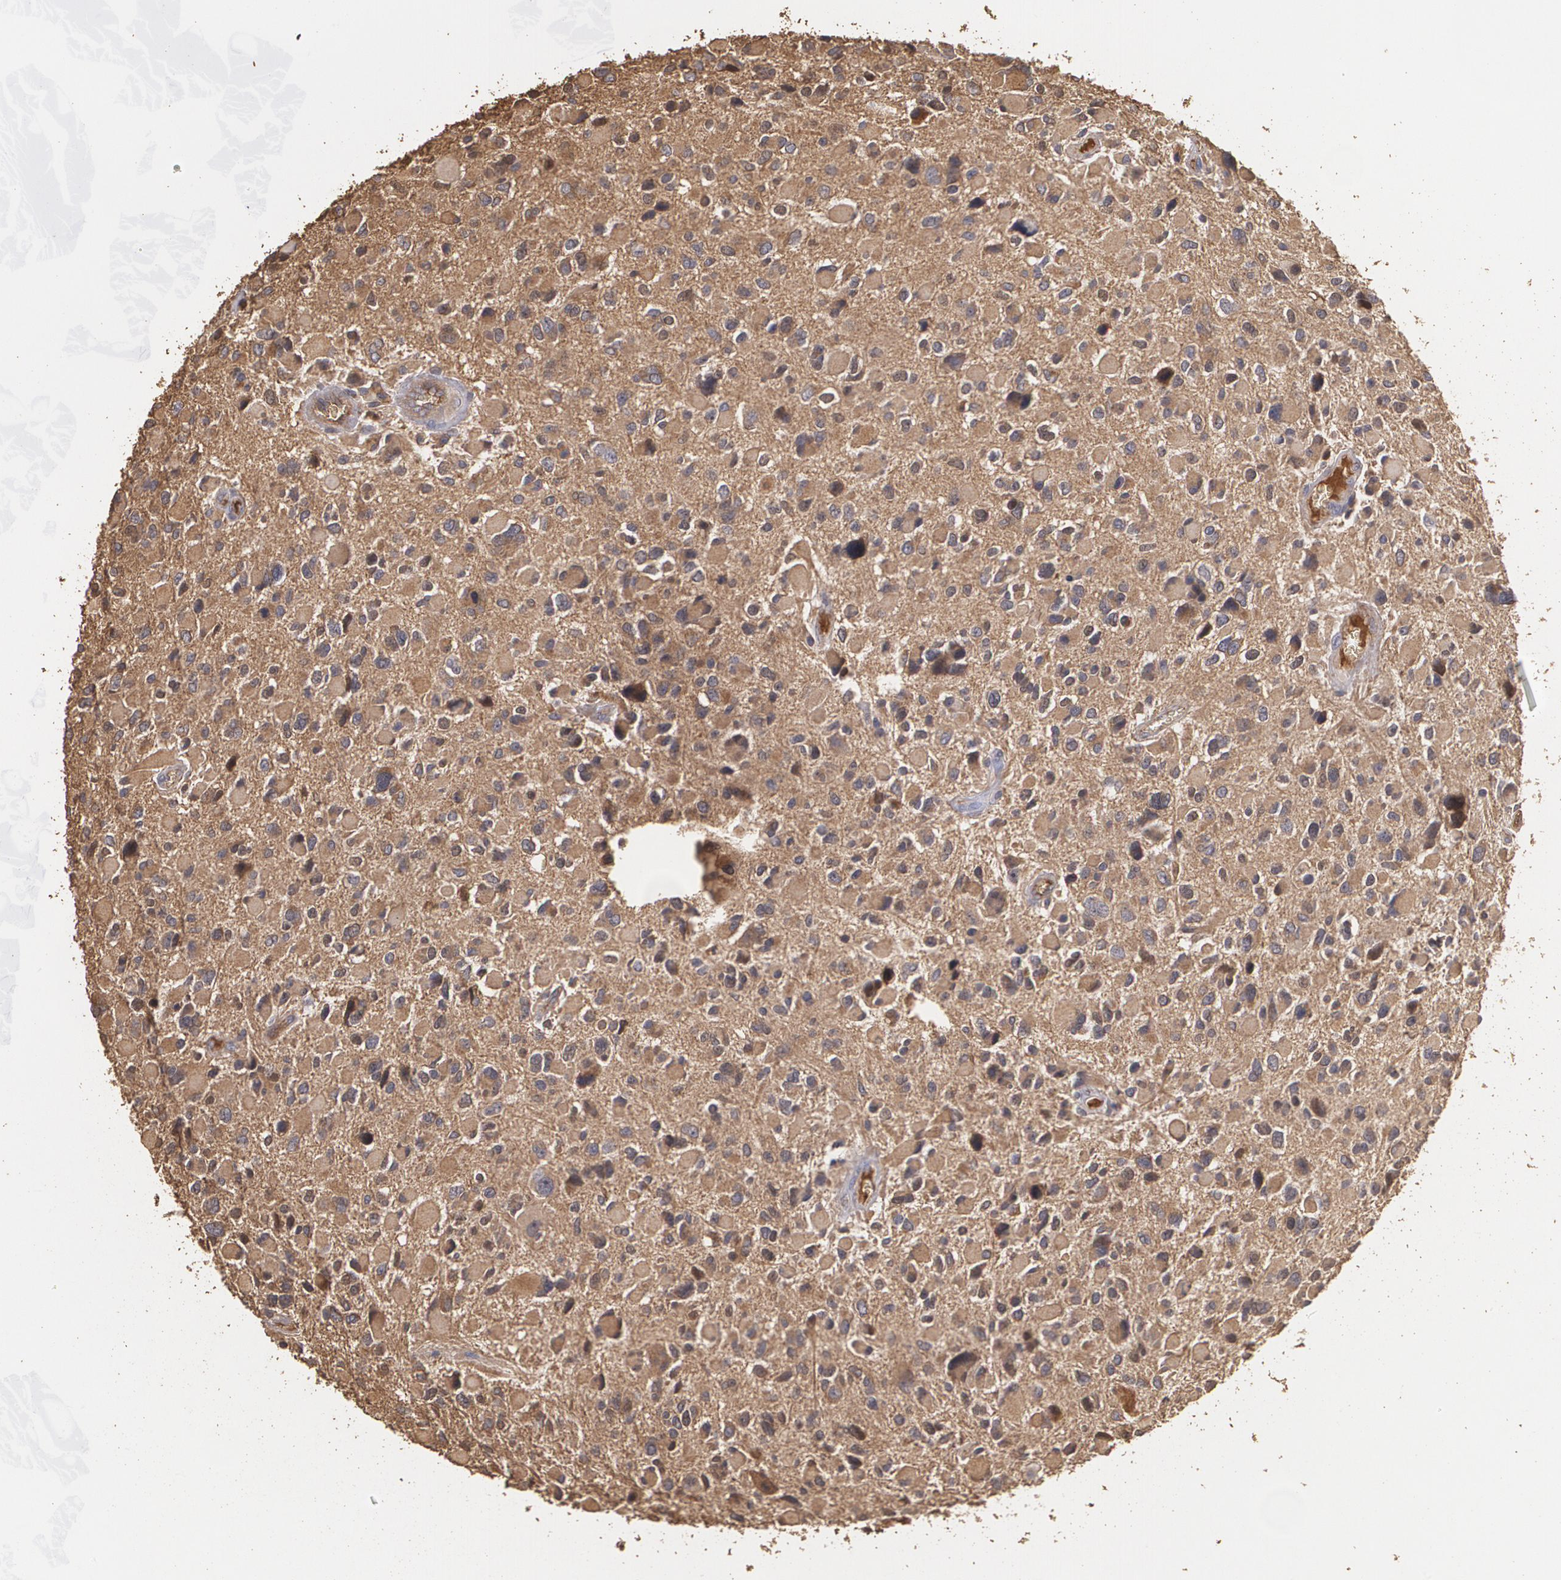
{"staining": {"intensity": "moderate", "quantity": ">75%", "location": "cytoplasmic/membranous"}, "tissue": "glioma", "cell_type": "Tumor cells", "image_type": "cancer", "snomed": [{"axis": "morphology", "description": "Glioma, malignant, High grade"}, {"axis": "topography", "description": "Brain"}], "caption": "A photomicrograph of human malignant high-grade glioma stained for a protein shows moderate cytoplasmic/membranous brown staining in tumor cells.", "gene": "PON1", "patient": {"sex": "female", "age": 37}}